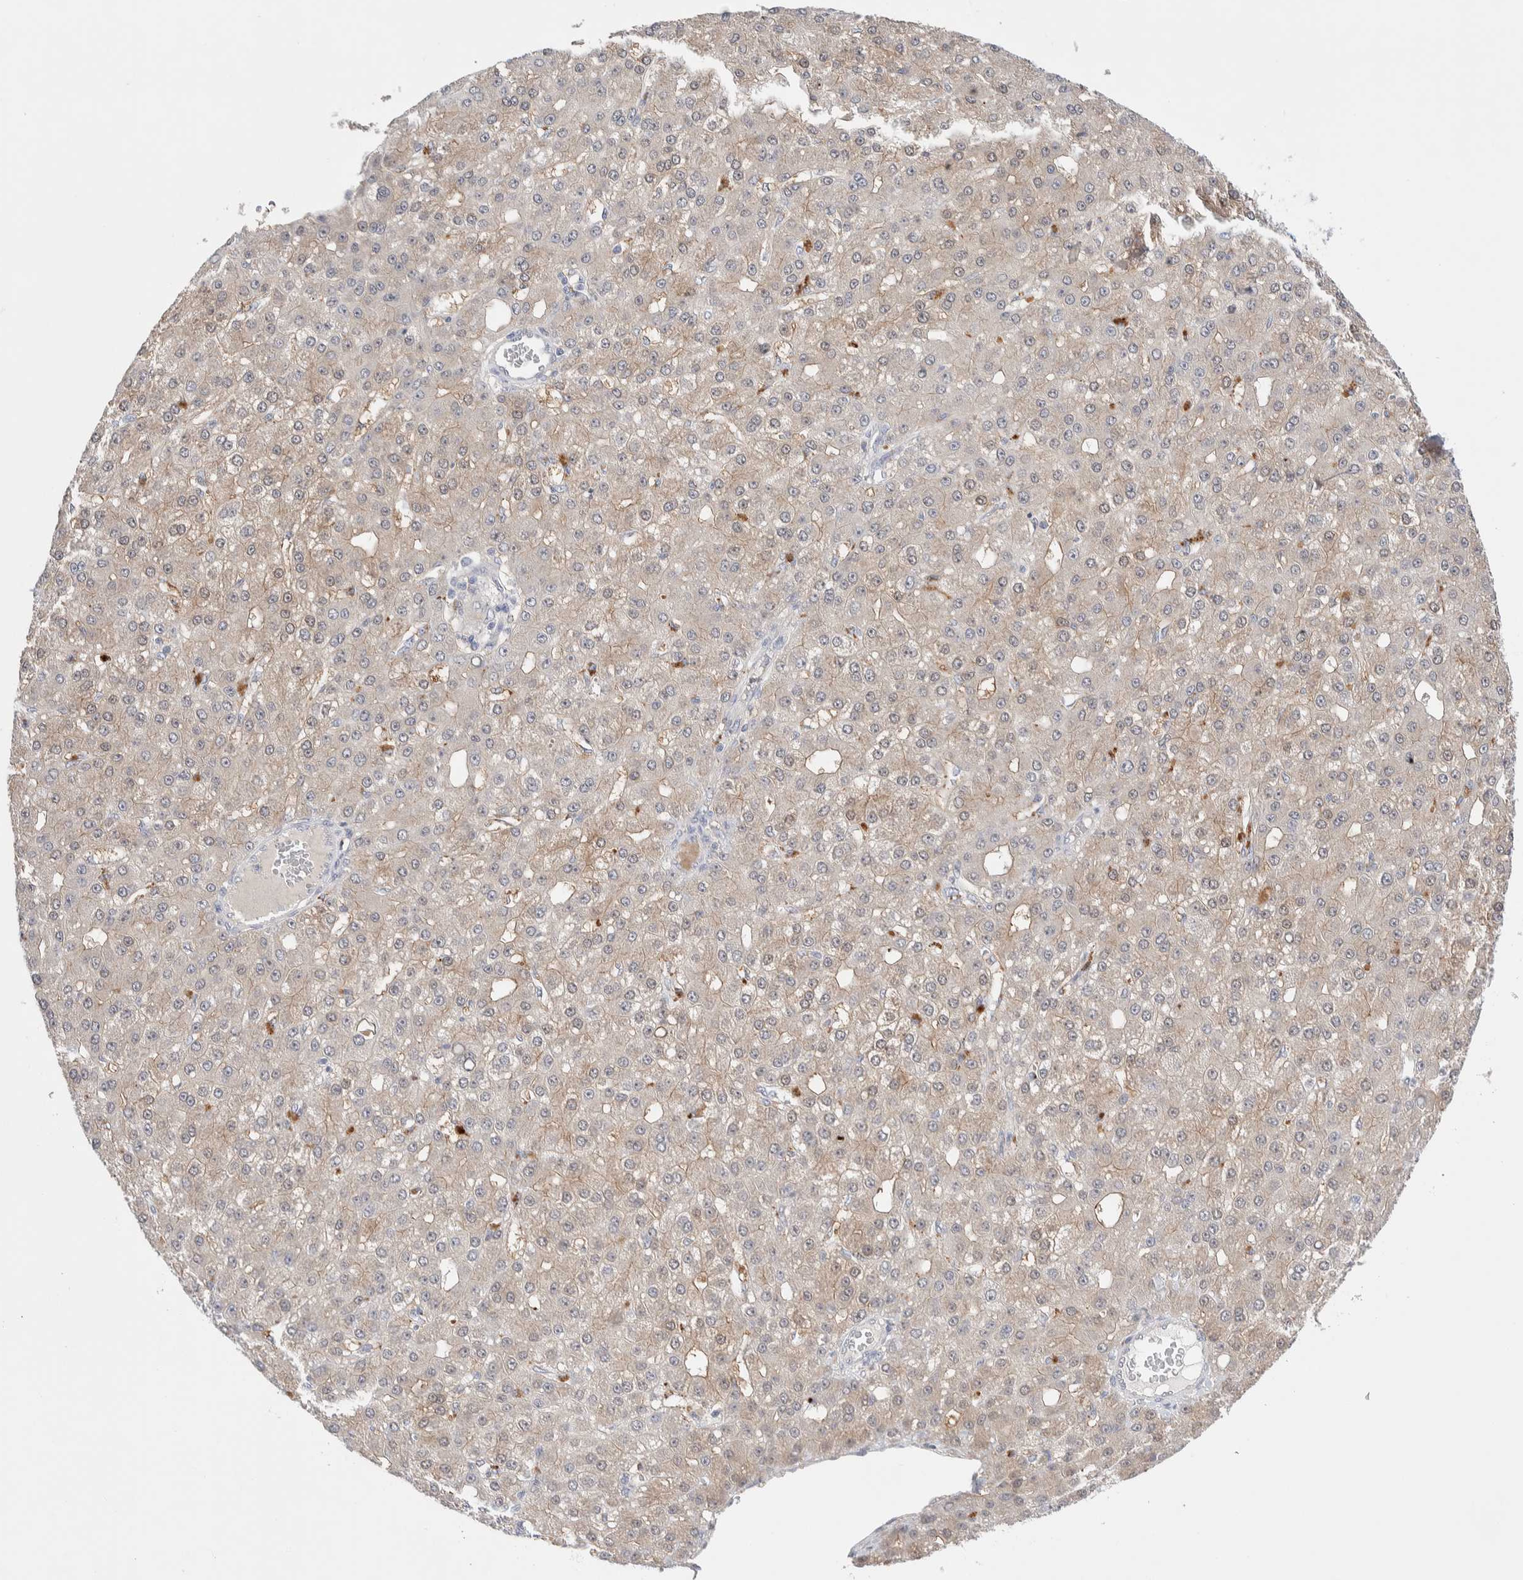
{"staining": {"intensity": "moderate", "quantity": "25%-75%", "location": "cytoplasmic/membranous,nuclear"}, "tissue": "liver cancer", "cell_type": "Tumor cells", "image_type": "cancer", "snomed": [{"axis": "morphology", "description": "Carcinoma, Hepatocellular, NOS"}, {"axis": "topography", "description": "Liver"}], "caption": "An image of liver cancer (hepatocellular carcinoma) stained for a protein exhibits moderate cytoplasmic/membranous and nuclear brown staining in tumor cells.", "gene": "DNAJB6", "patient": {"sex": "male", "age": 67}}